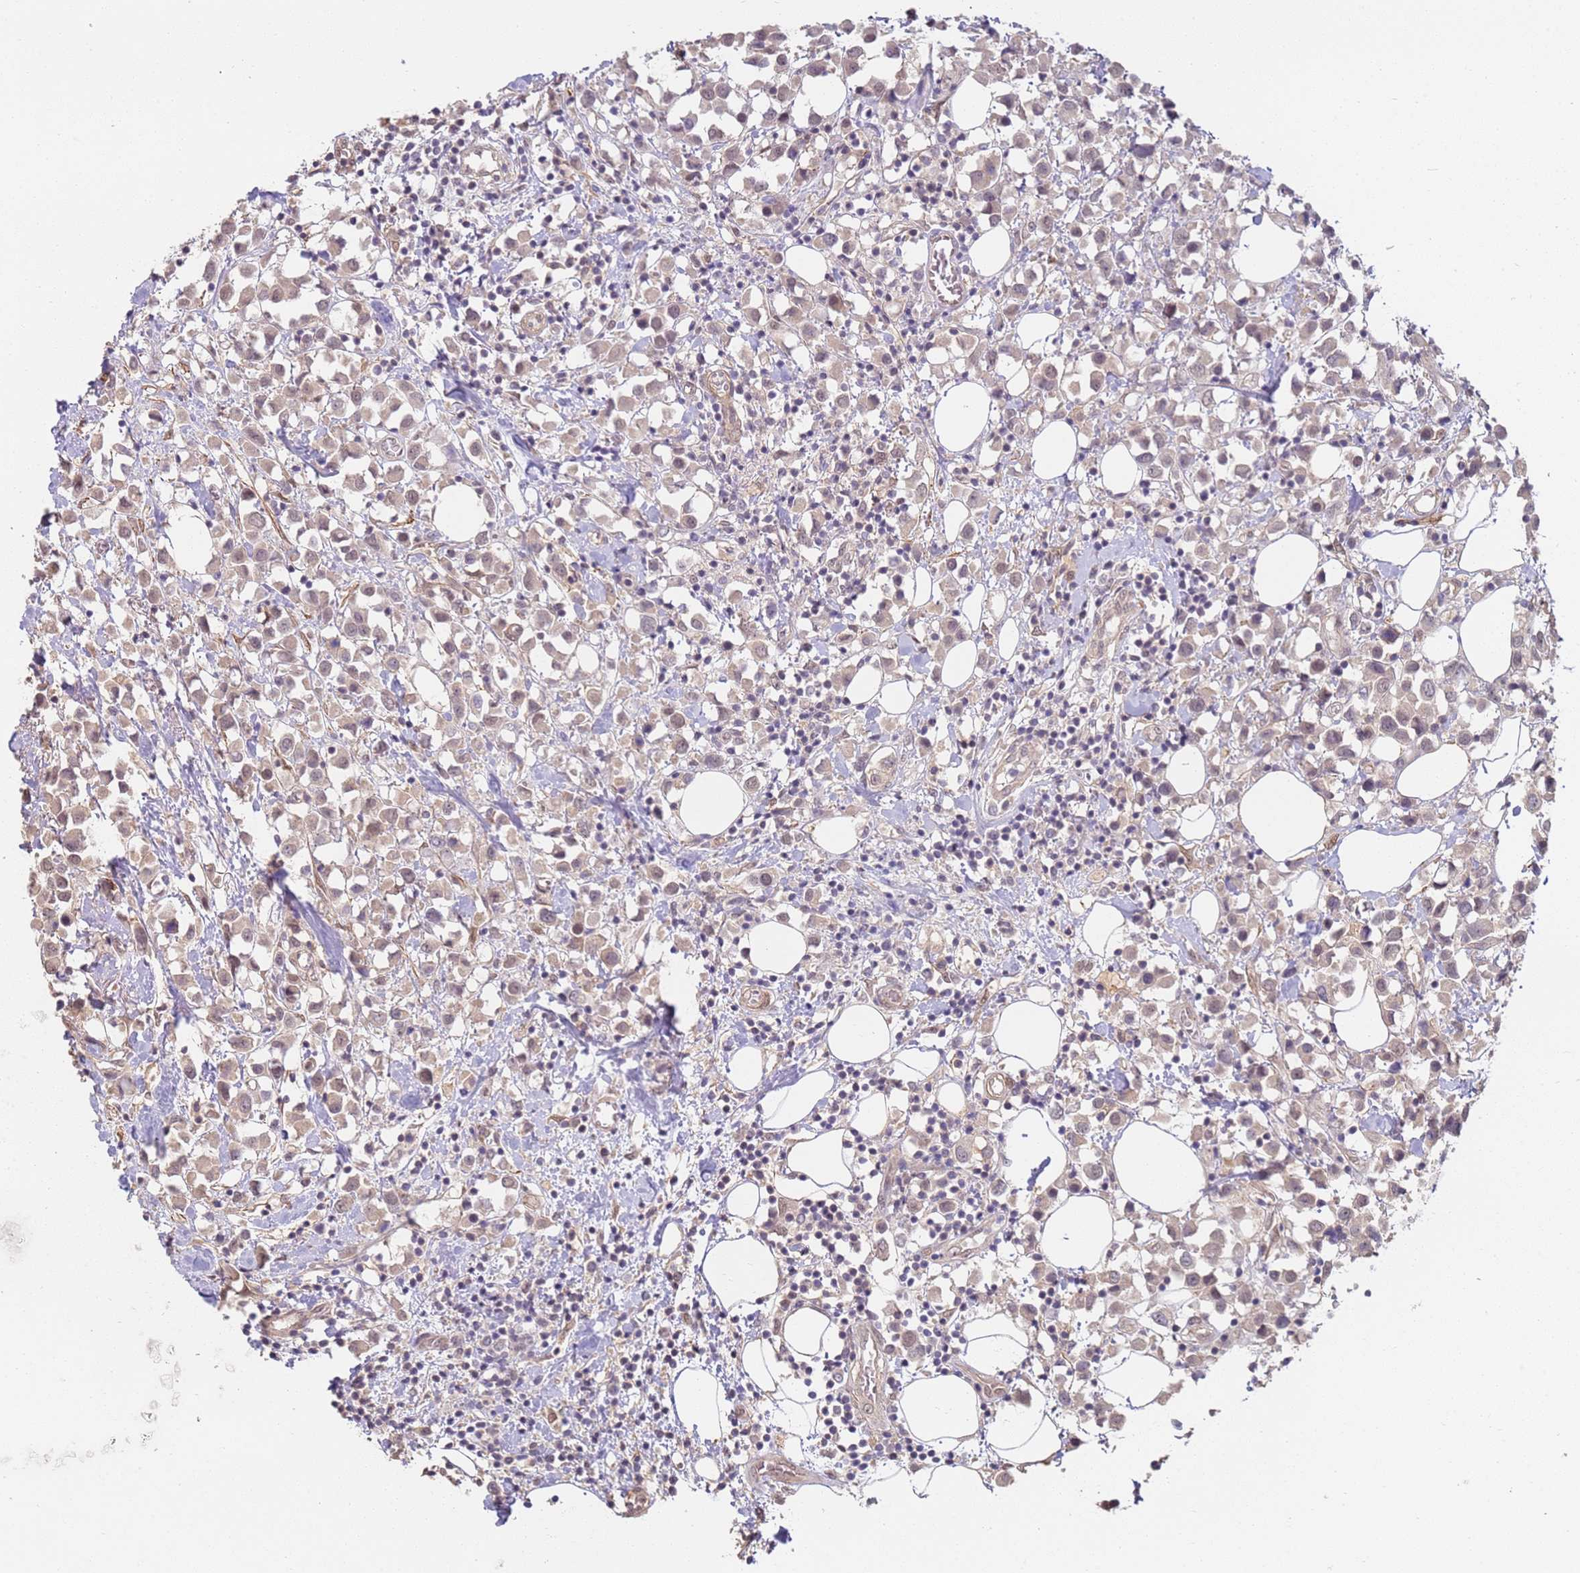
{"staining": {"intensity": "weak", "quantity": ">75%", "location": "cytoplasmic/membranous"}, "tissue": "breast cancer", "cell_type": "Tumor cells", "image_type": "cancer", "snomed": [{"axis": "morphology", "description": "Duct carcinoma"}, {"axis": "topography", "description": "Breast"}], "caption": "There is low levels of weak cytoplasmic/membranous positivity in tumor cells of breast cancer (invasive ductal carcinoma), as demonstrated by immunohistochemical staining (brown color).", "gene": "WDR93", "patient": {"sex": "female", "age": 61}}